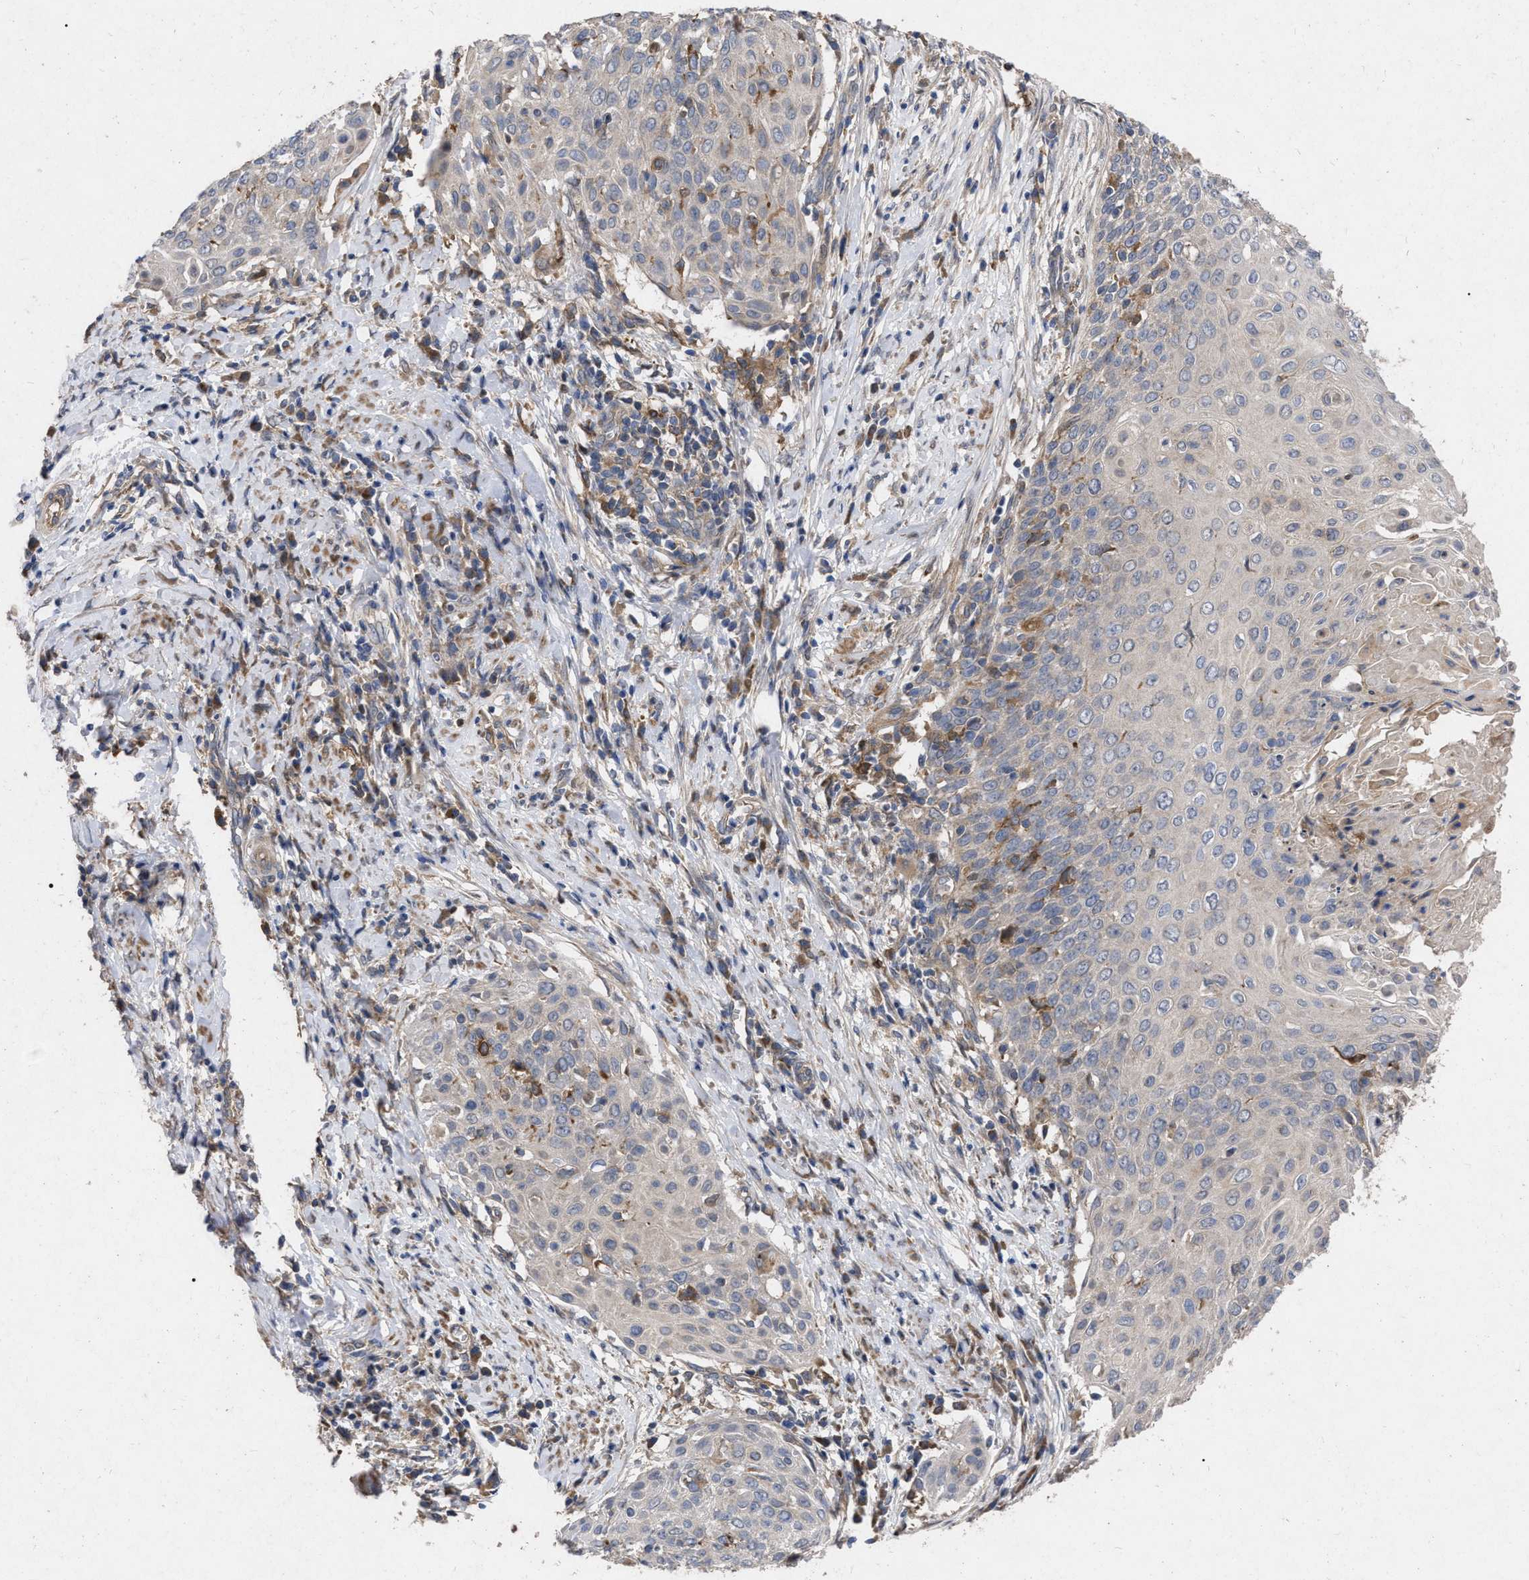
{"staining": {"intensity": "negative", "quantity": "none", "location": "none"}, "tissue": "cervical cancer", "cell_type": "Tumor cells", "image_type": "cancer", "snomed": [{"axis": "morphology", "description": "Squamous cell carcinoma, NOS"}, {"axis": "topography", "description": "Cervix"}], "caption": "Cervical cancer (squamous cell carcinoma) was stained to show a protein in brown. There is no significant expression in tumor cells.", "gene": "CDKN2C", "patient": {"sex": "female", "age": 39}}